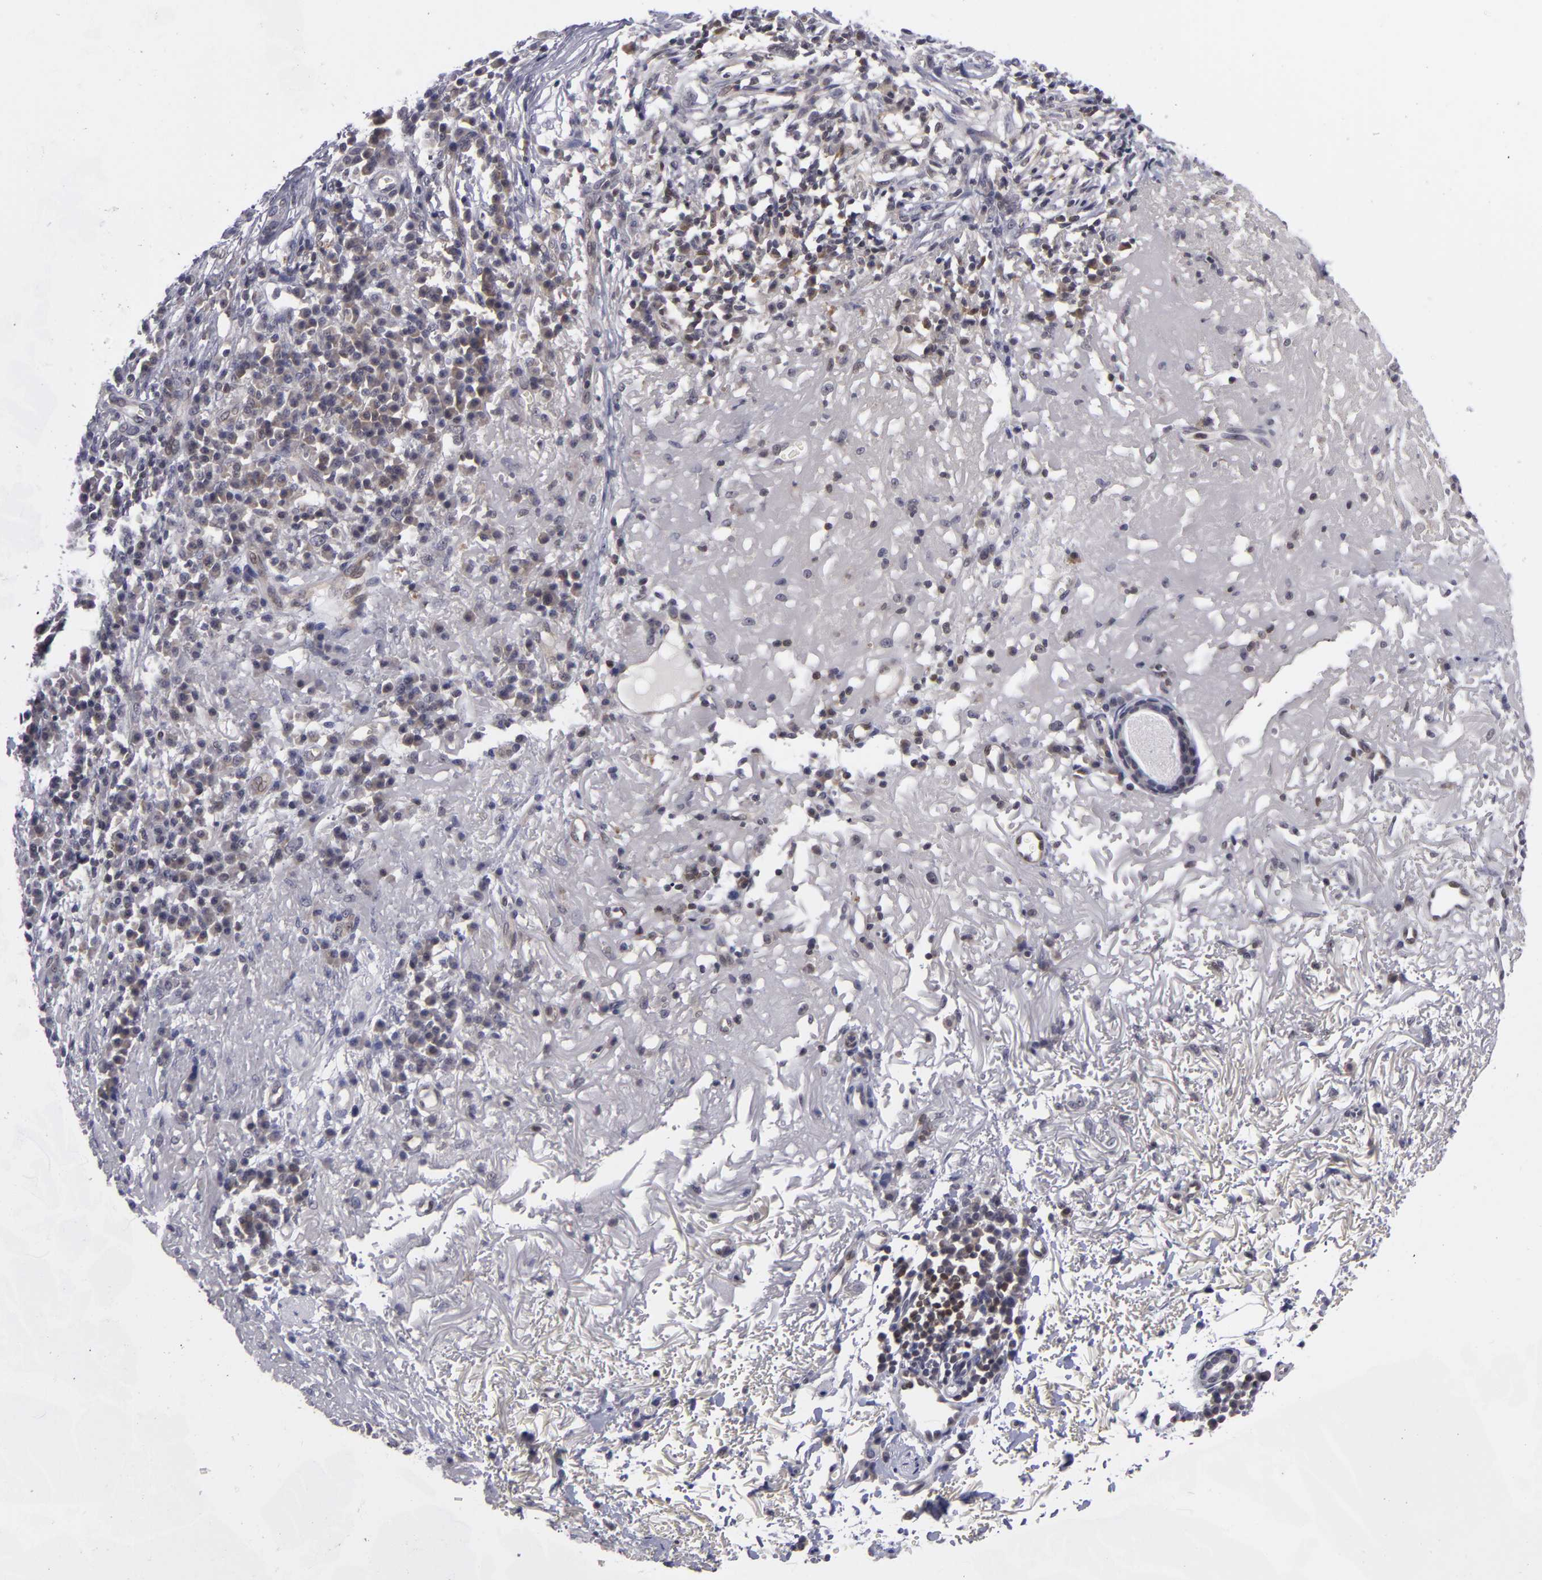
{"staining": {"intensity": "negative", "quantity": "none", "location": "none"}, "tissue": "skin cancer", "cell_type": "Tumor cells", "image_type": "cancer", "snomed": [{"axis": "morphology", "description": "Basal cell carcinoma"}, {"axis": "topography", "description": "Skin"}], "caption": "IHC of human skin cancer exhibits no expression in tumor cells. The staining was performed using DAB (3,3'-diaminobenzidine) to visualize the protein expression in brown, while the nuclei were stained in blue with hematoxylin (Magnification: 20x).", "gene": "BCL10", "patient": {"sex": "female", "age": 89}}